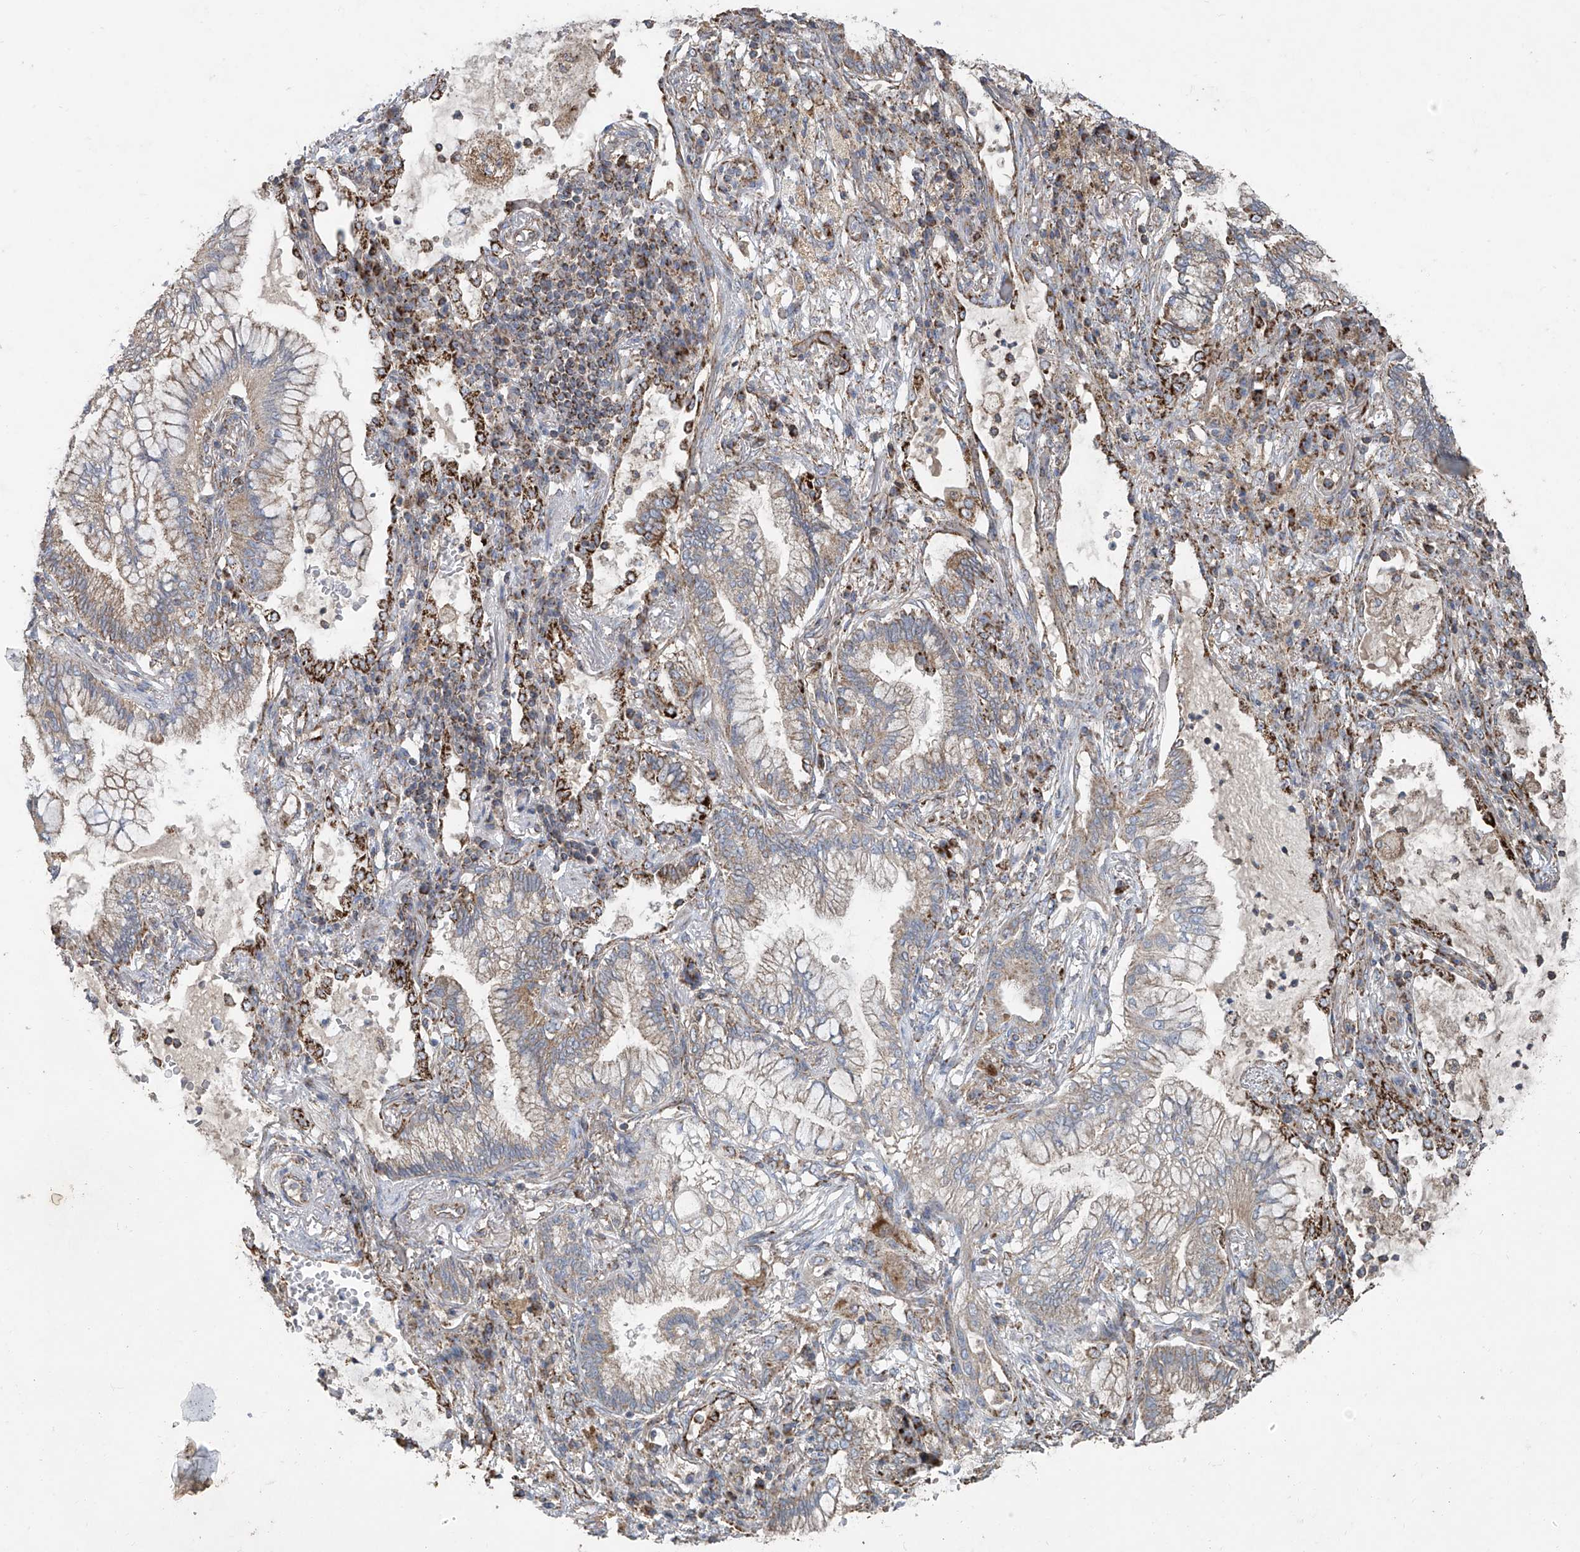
{"staining": {"intensity": "weak", "quantity": "25%-75%", "location": "cytoplasmic/membranous"}, "tissue": "lung cancer", "cell_type": "Tumor cells", "image_type": "cancer", "snomed": [{"axis": "morphology", "description": "Adenocarcinoma, NOS"}, {"axis": "topography", "description": "Lung"}], "caption": "IHC (DAB) staining of human lung cancer shows weak cytoplasmic/membranous protein staining in approximately 25%-75% of tumor cells.", "gene": "UQCC1", "patient": {"sex": "female", "age": 70}}